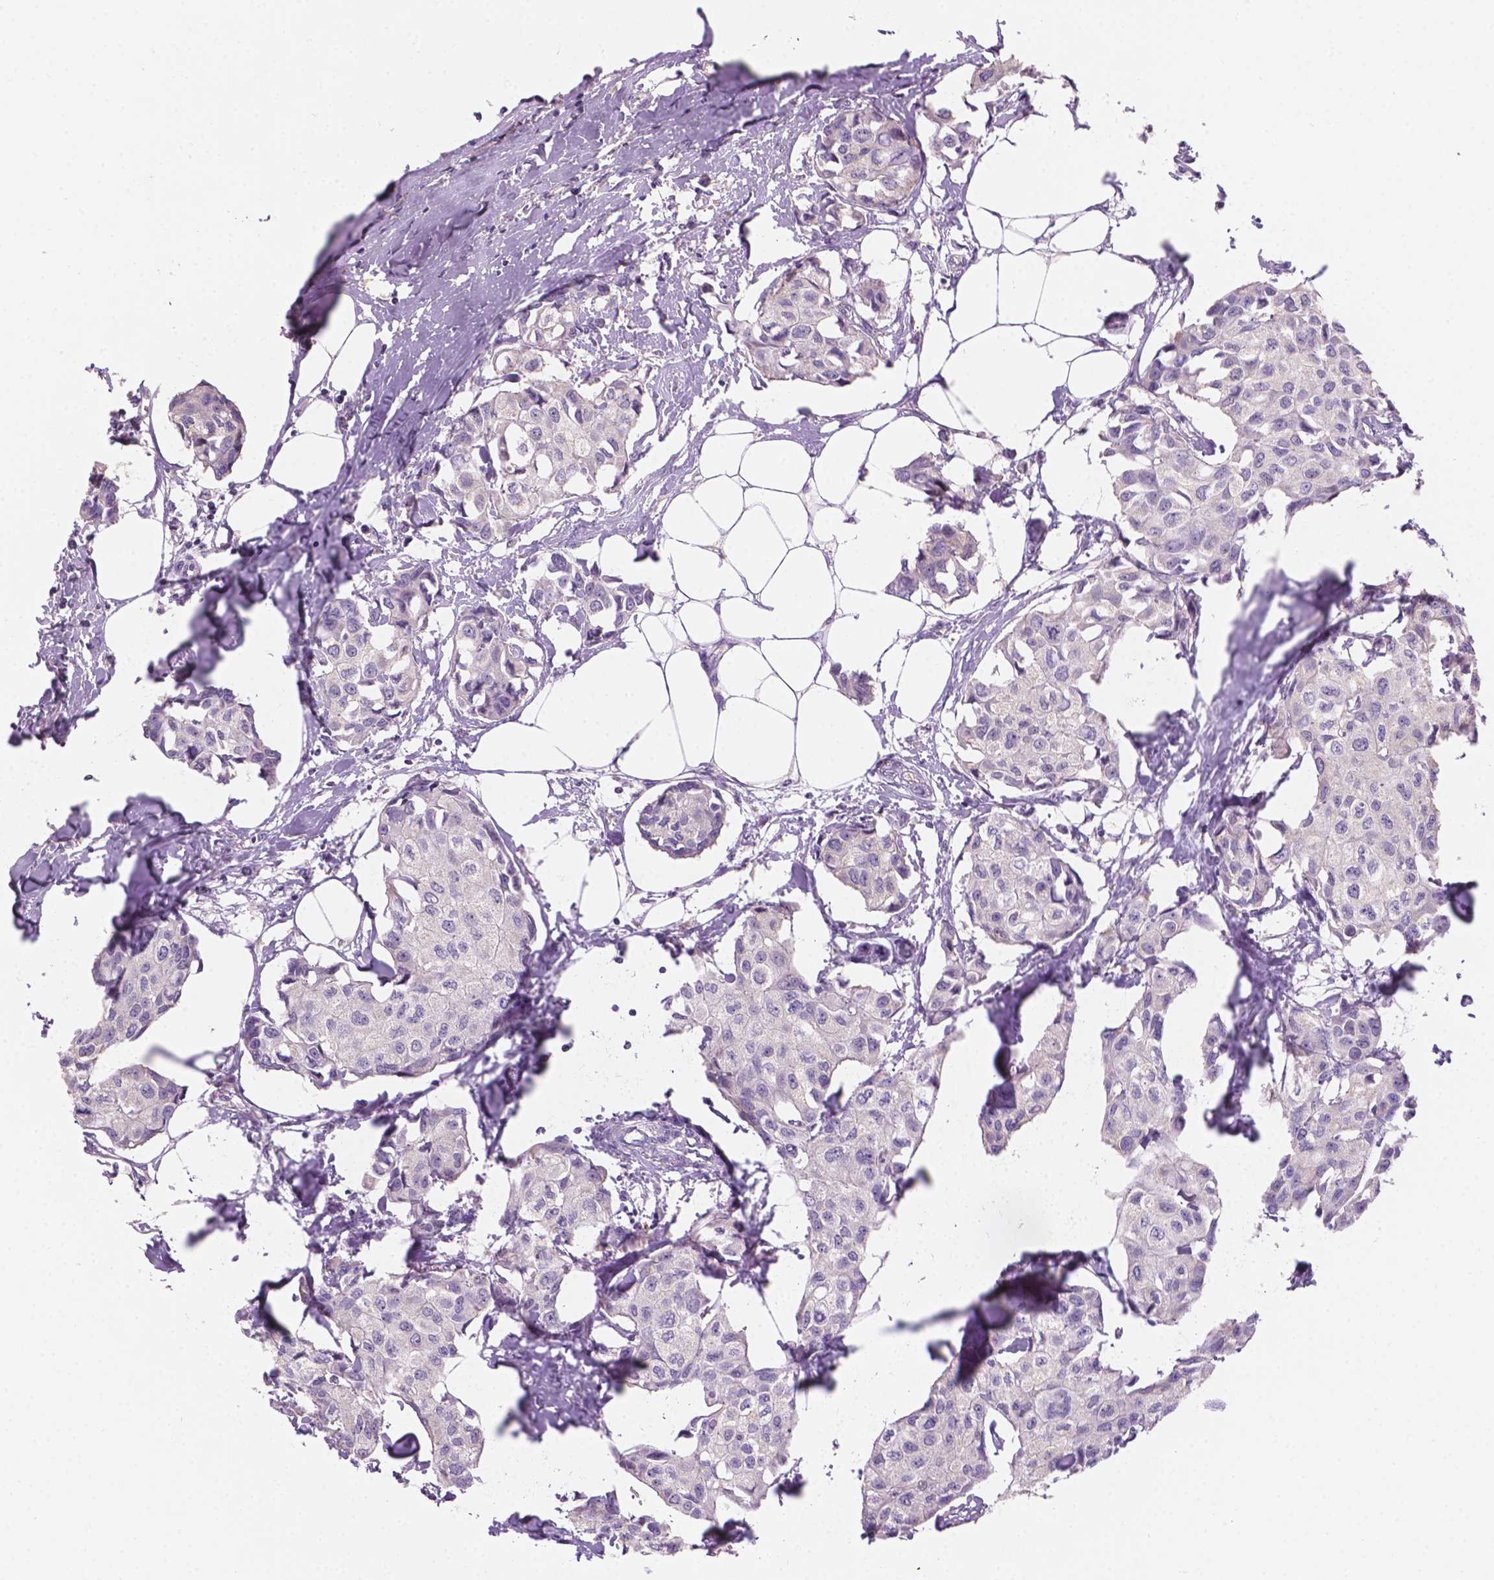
{"staining": {"intensity": "negative", "quantity": "none", "location": "none"}, "tissue": "breast cancer", "cell_type": "Tumor cells", "image_type": "cancer", "snomed": [{"axis": "morphology", "description": "Duct carcinoma"}, {"axis": "topography", "description": "Breast"}], "caption": "Immunohistochemistry of invasive ductal carcinoma (breast) reveals no staining in tumor cells.", "gene": "SBSN", "patient": {"sex": "female", "age": 80}}